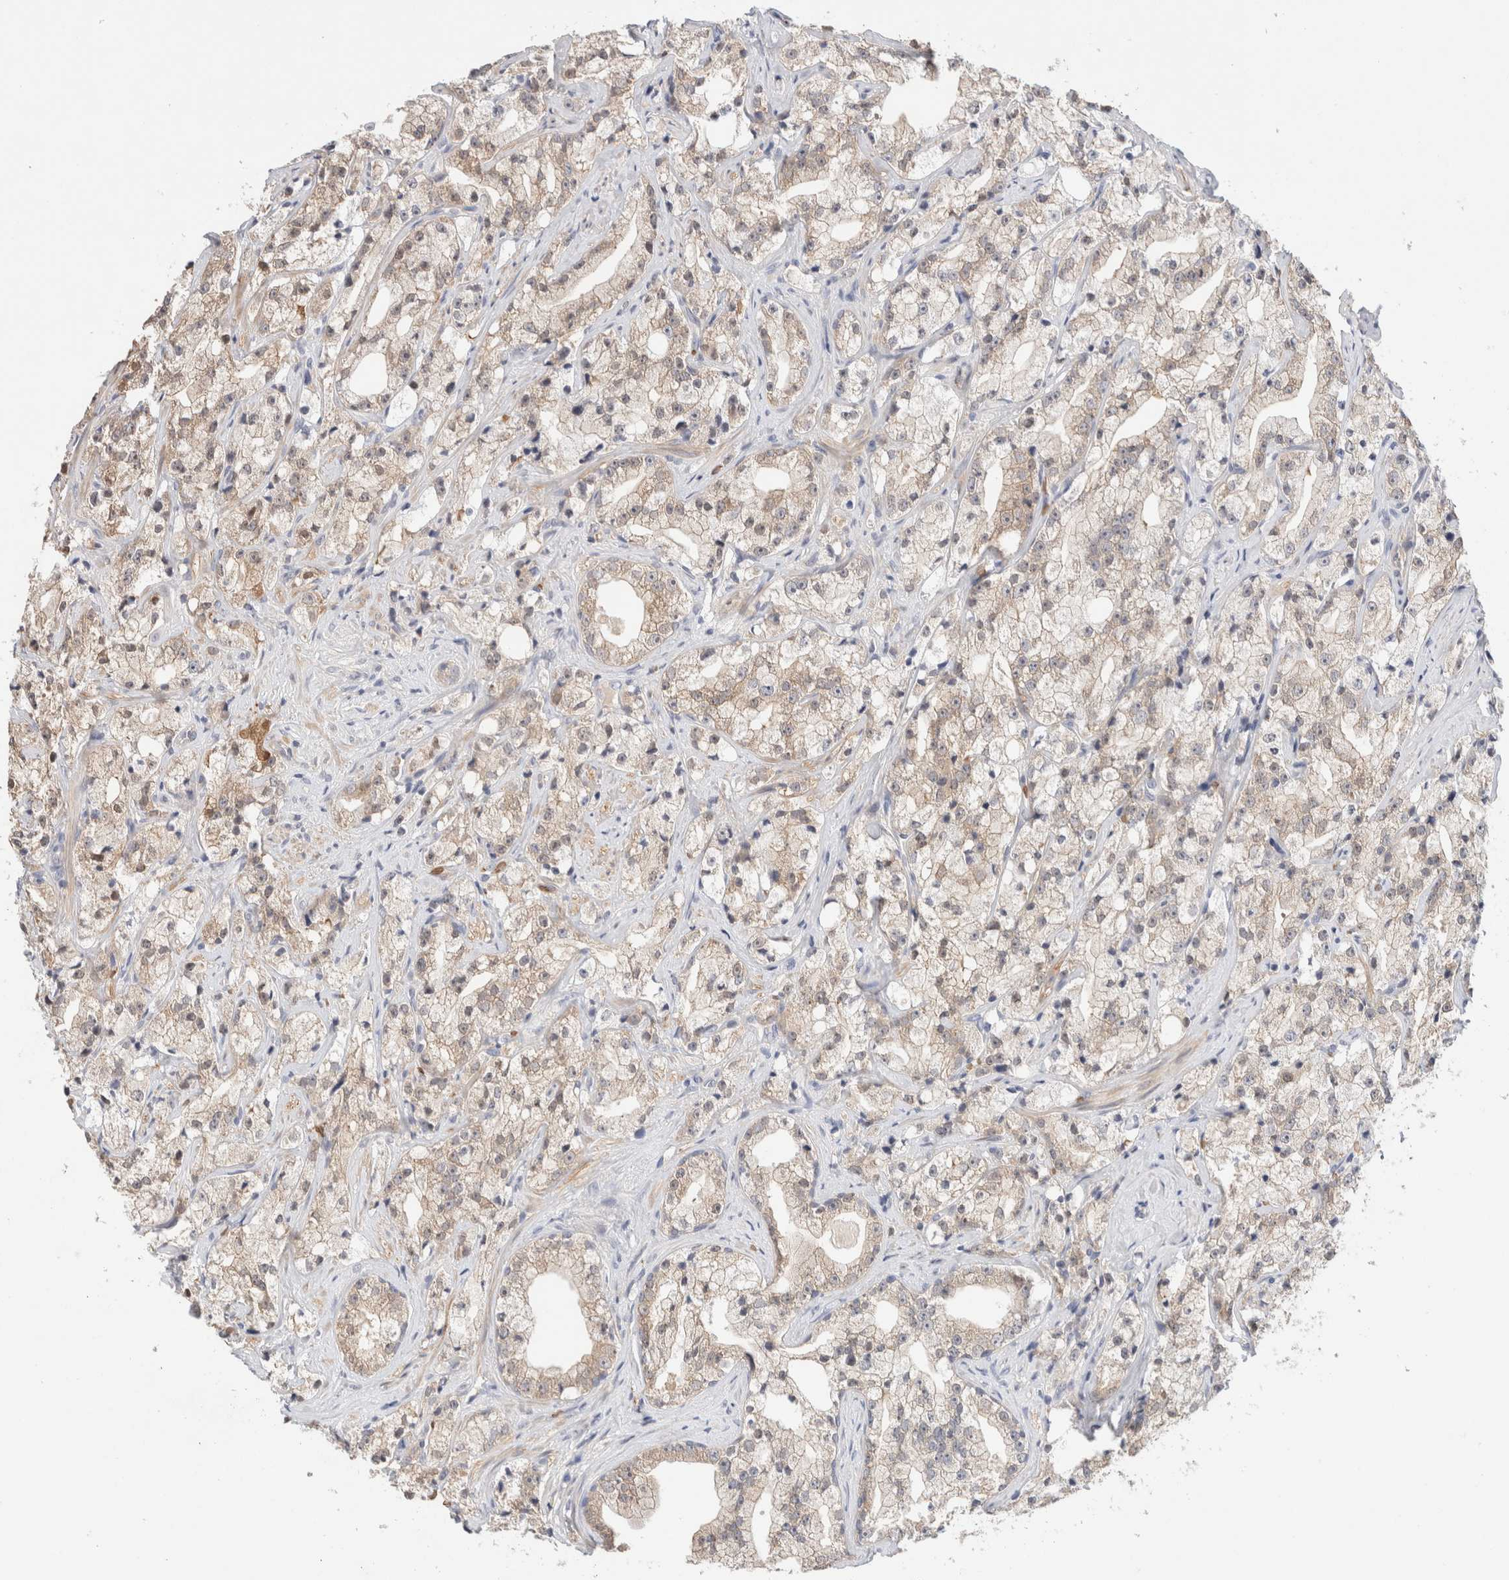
{"staining": {"intensity": "weak", "quantity": ">75%", "location": "cytoplasmic/membranous"}, "tissue": "prostate cancer", "cell_type": "Tumor cells", "image_type": "cancer", "snomed": [{"axis": "morphology", "description": "Adenocarcinoma, High grade"}, {"axis": "topography", "description": "Prostate"}], "caption": "A high-resolution histopathology image shows IHC staining of prostate high-grade adenocarcinoma, which shows weak cytoplasmic/membranous expression in about >75% of tumor cells. (DAB = brown stain, brightfield microscopy at high magnification).", "gene": "MST1", "patient": {"sex": "male", "age": 64}}